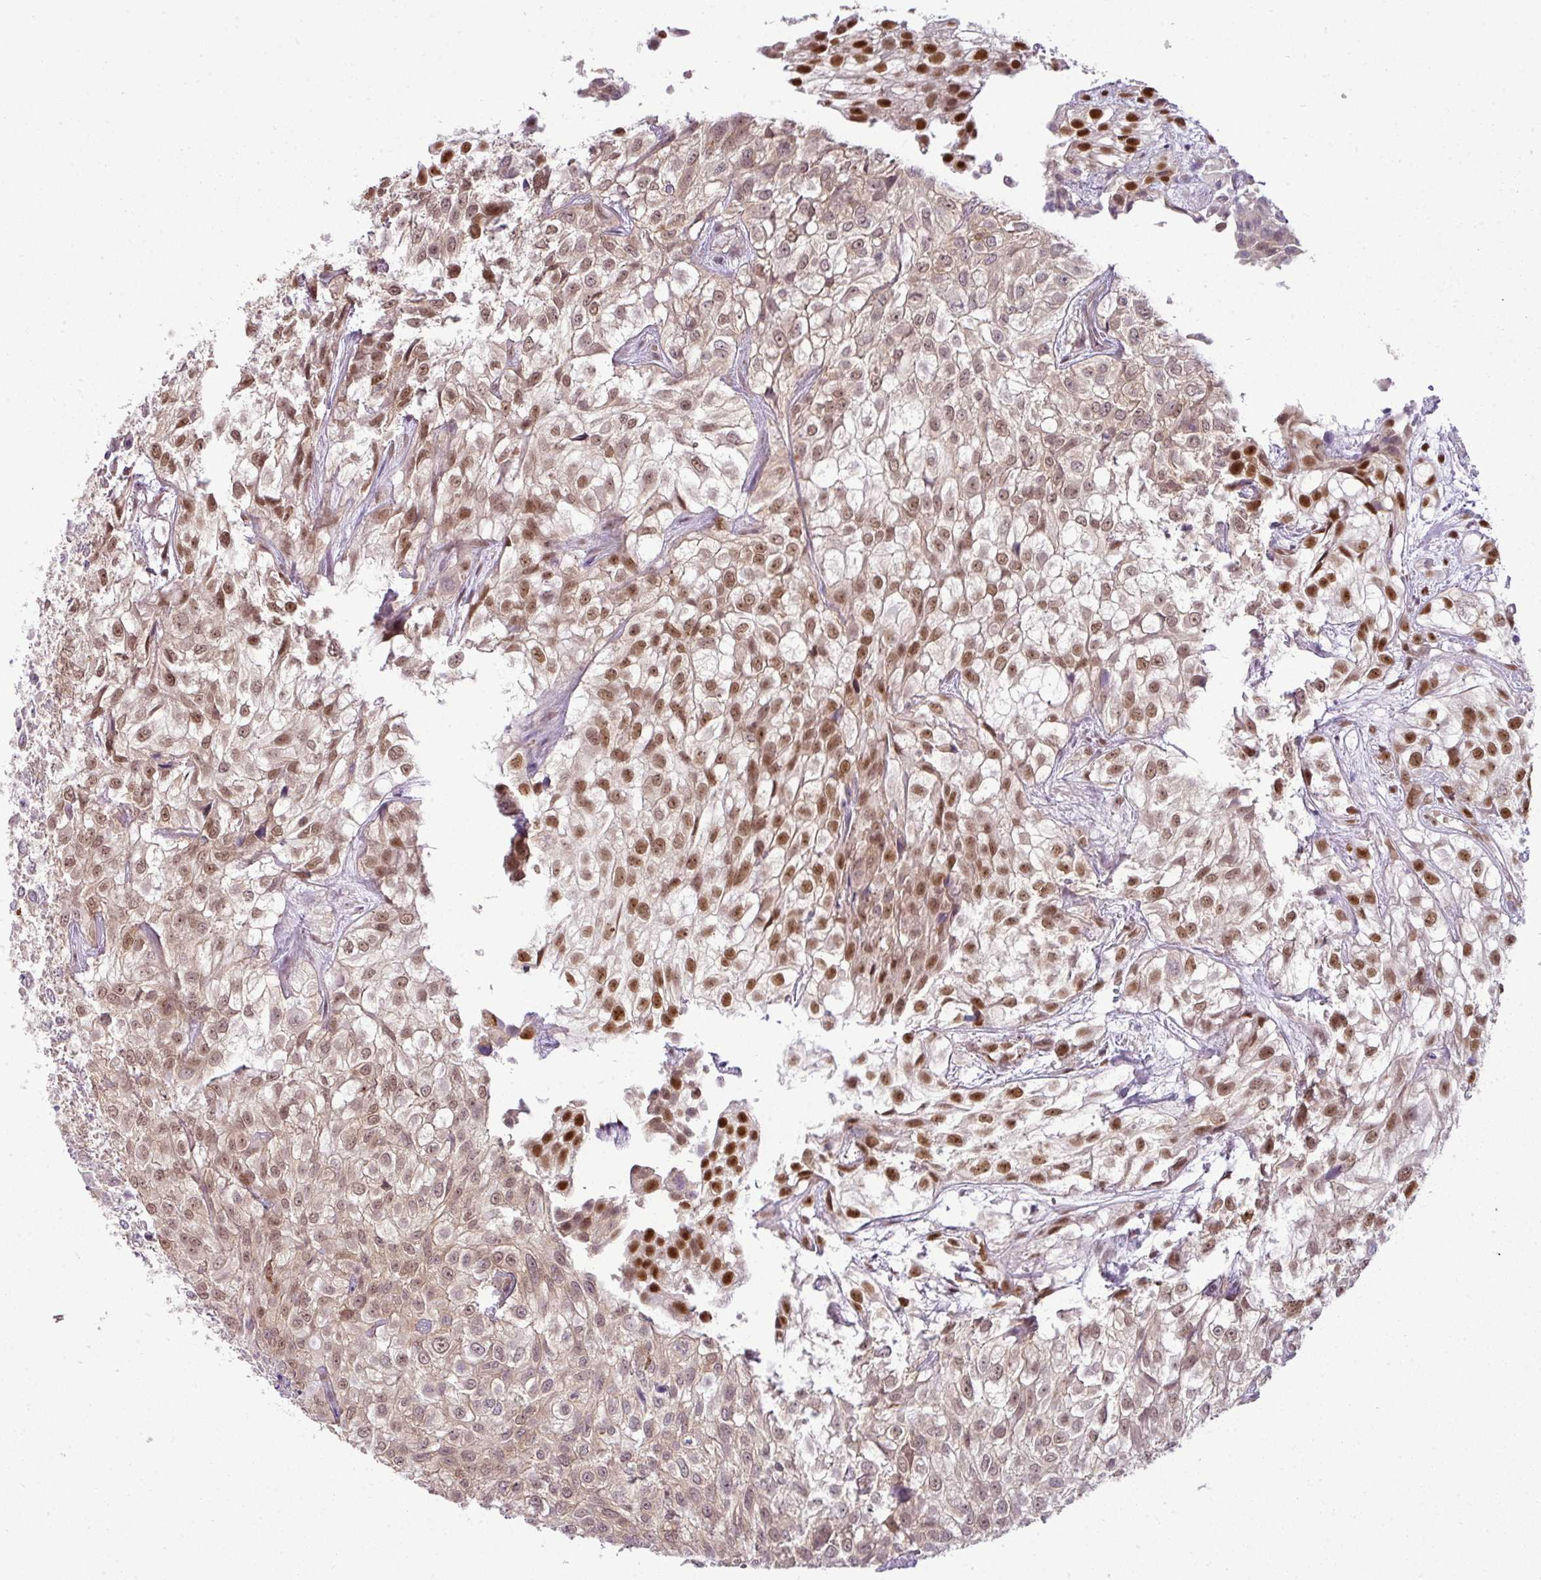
{"staining": {"intensity": "moderate", "quantity": "25%-75%", "location": "nuclear"}, "tissue": "urothelial cancer", "cell_type": "Tumor cells", "image_type": "cancer", "snomed": [{"axis": "morphology", "description": "Urothelial carcinoma, High grade"}, {"axis": "topography", "description": "Urinary bladder"}], "caption": "Immunohistochemistry staining of high-grade urothelial carcinoma, which shows medium levels of moderate nuclear expression in about 25%-75% of tumor cells indicating moderate nuclear protein staining. The staining was performed using DAB (brown) for protein detection and nuclei were counterstained in hematoxylin (blue).", "gene": "DERPC", "patient": {"sex": "male", "age": 56}}